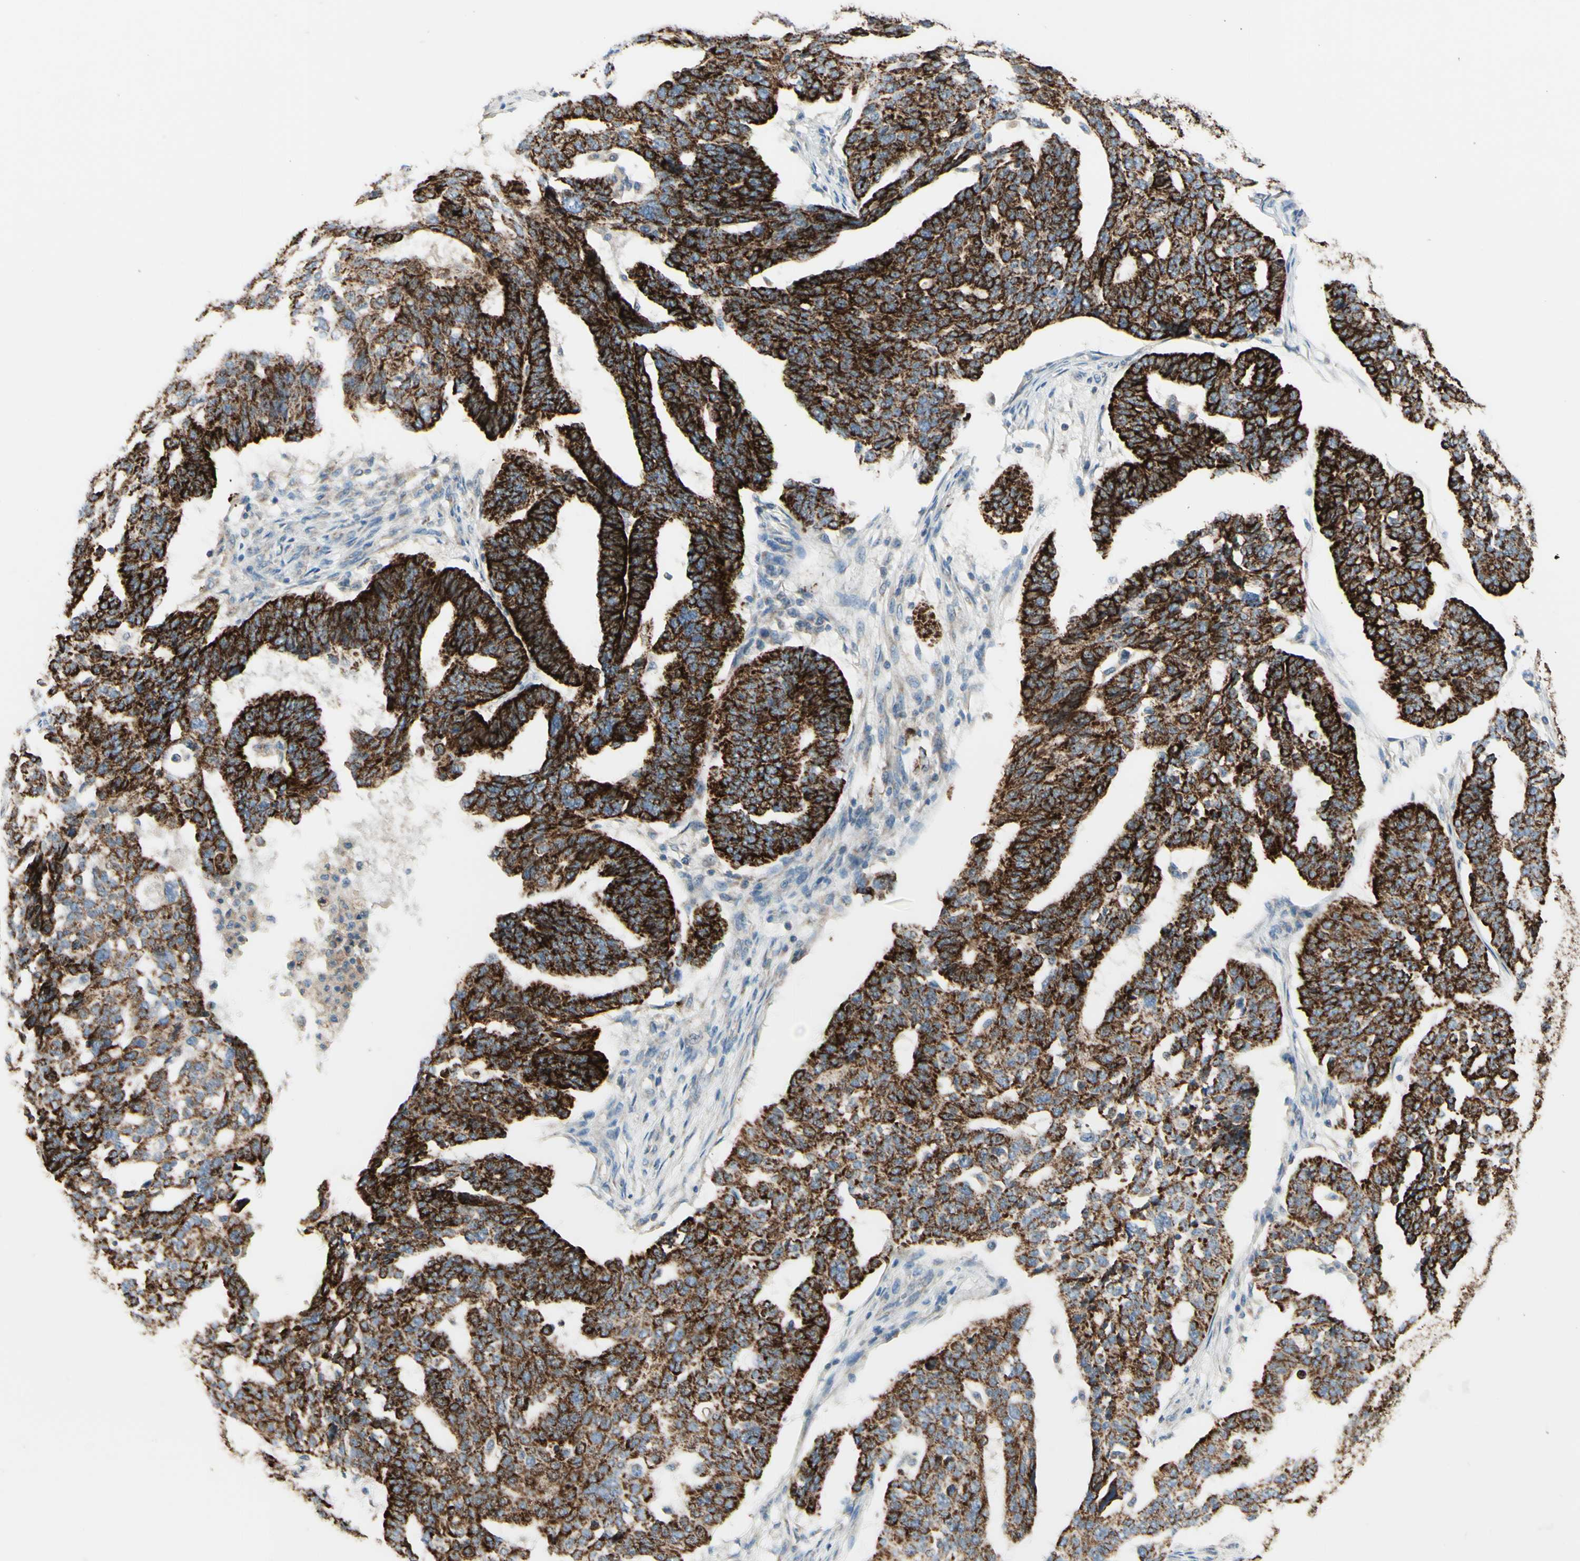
{"staining": {"intensity": "strong", "quantity": ">75%", "location": "cytoplasmic/membranous"}, "tissue": "ovarian cancer", "cell_type": "Tumor cells", "image_type": "cancer", "snomed": [{"axis": "morphology", "description": "Cystadenocarcinoma, serous, NOS"}, {"axis": "topography", "description": "Ovary"}], "caption": "Serous cystadenocarcinoma (ovarian) tissue exhibits strong cytoplasmic/membranous expression in about >75% of tumor cells, visualized by immunohistochemistry.", "gene": "ARMC10", "patient": {"sex": "female", "age": 59}}